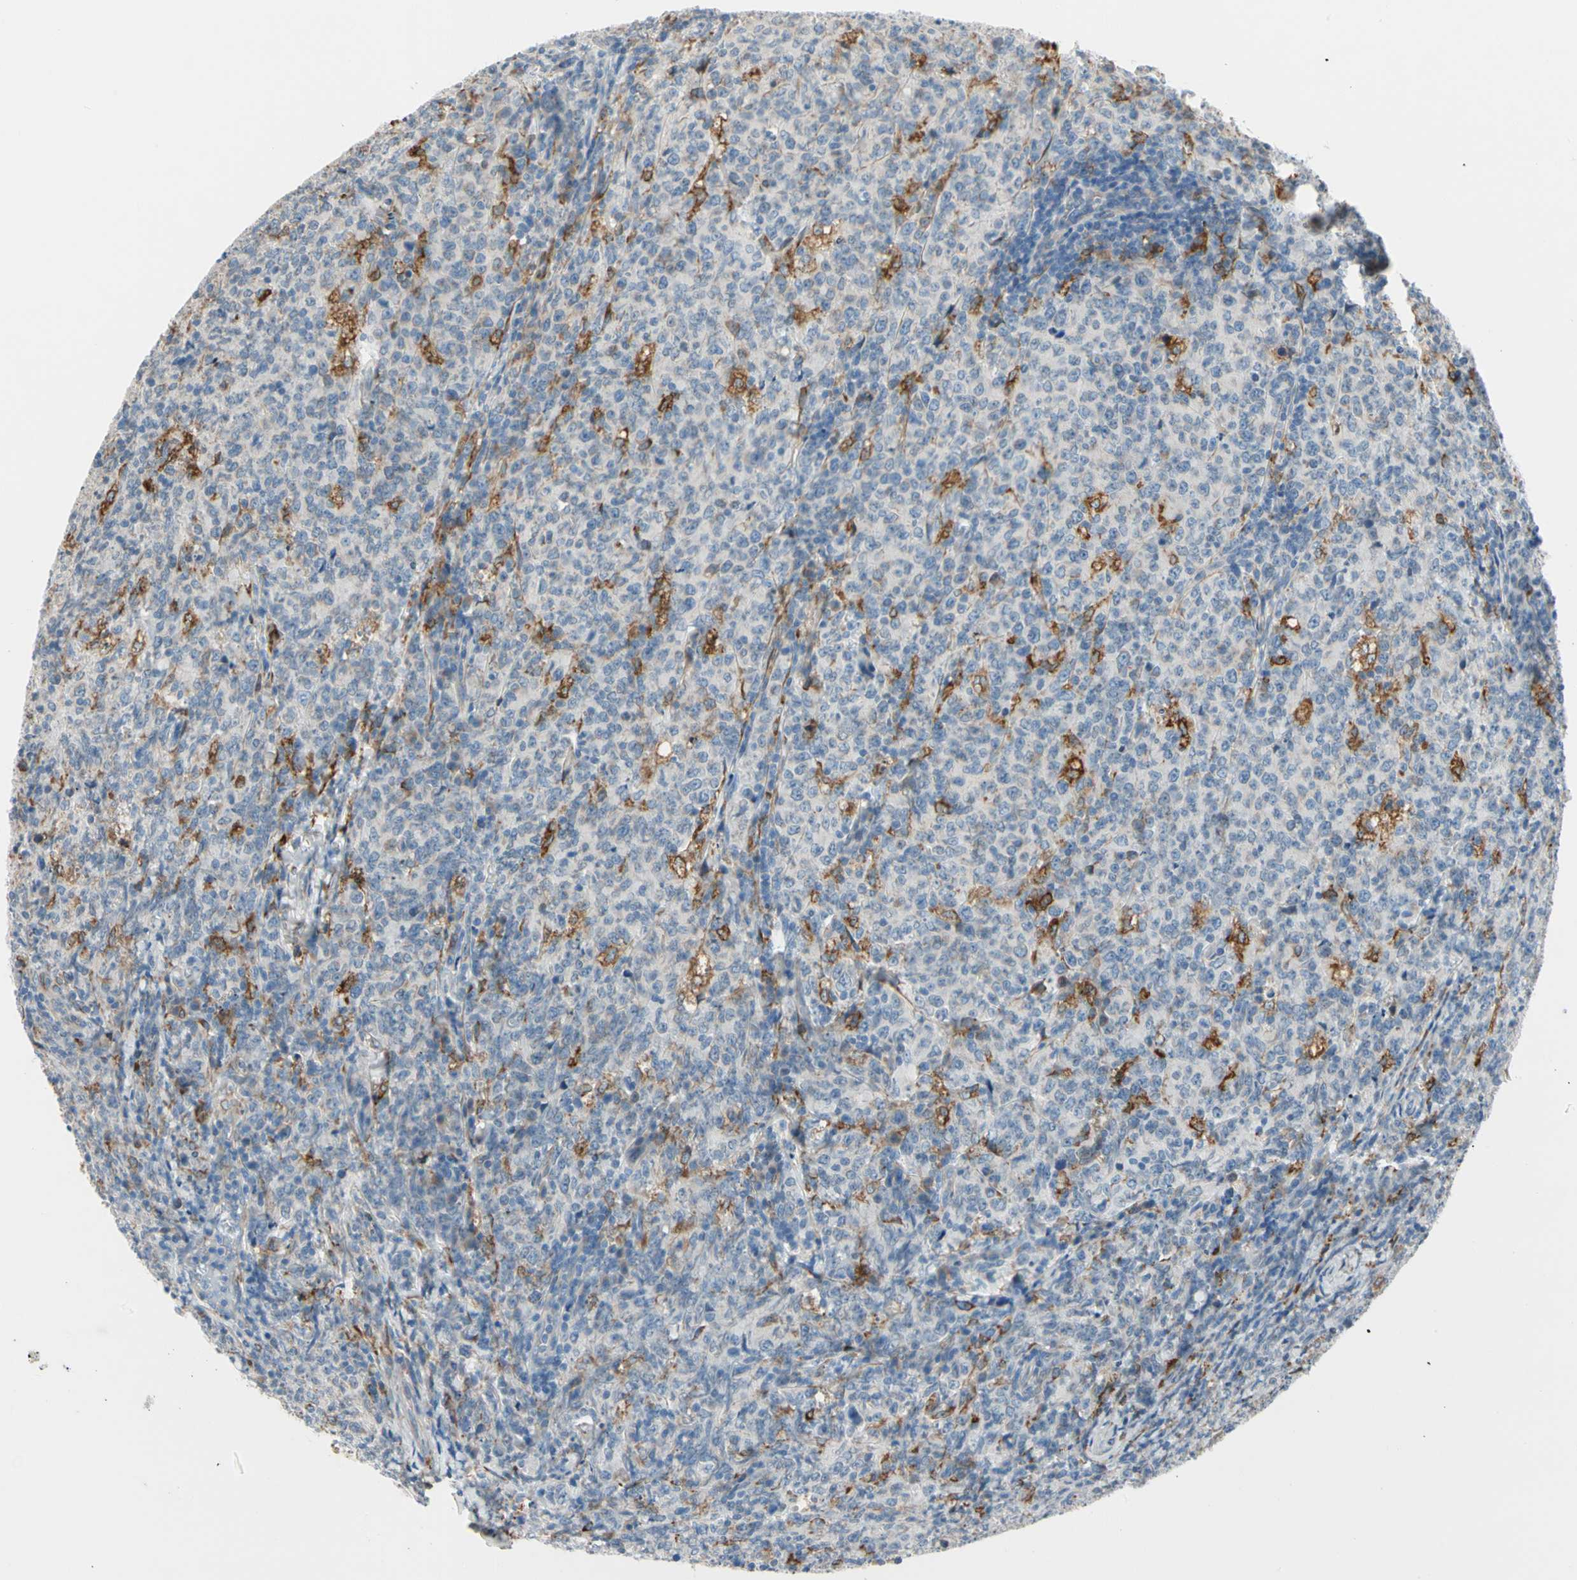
{"staining": {"intensity": "negative", "quantity": "none", "location": "none"}, "tissue": "lymphoma", "cell_type": "Tumor cells", "image_type": "cancer", "snomed": [{"axis": "morphology", "description": "Malignant lymphoma, non-Hodgkin's type, High grade"}, {"axis": "topography", "description": "Tonsil"}], "caption": "Tumor cells show no significant protein staining in lymphoma.", "gene": "LRPAP1", "patient": {"sex": "female", "age": 36}}